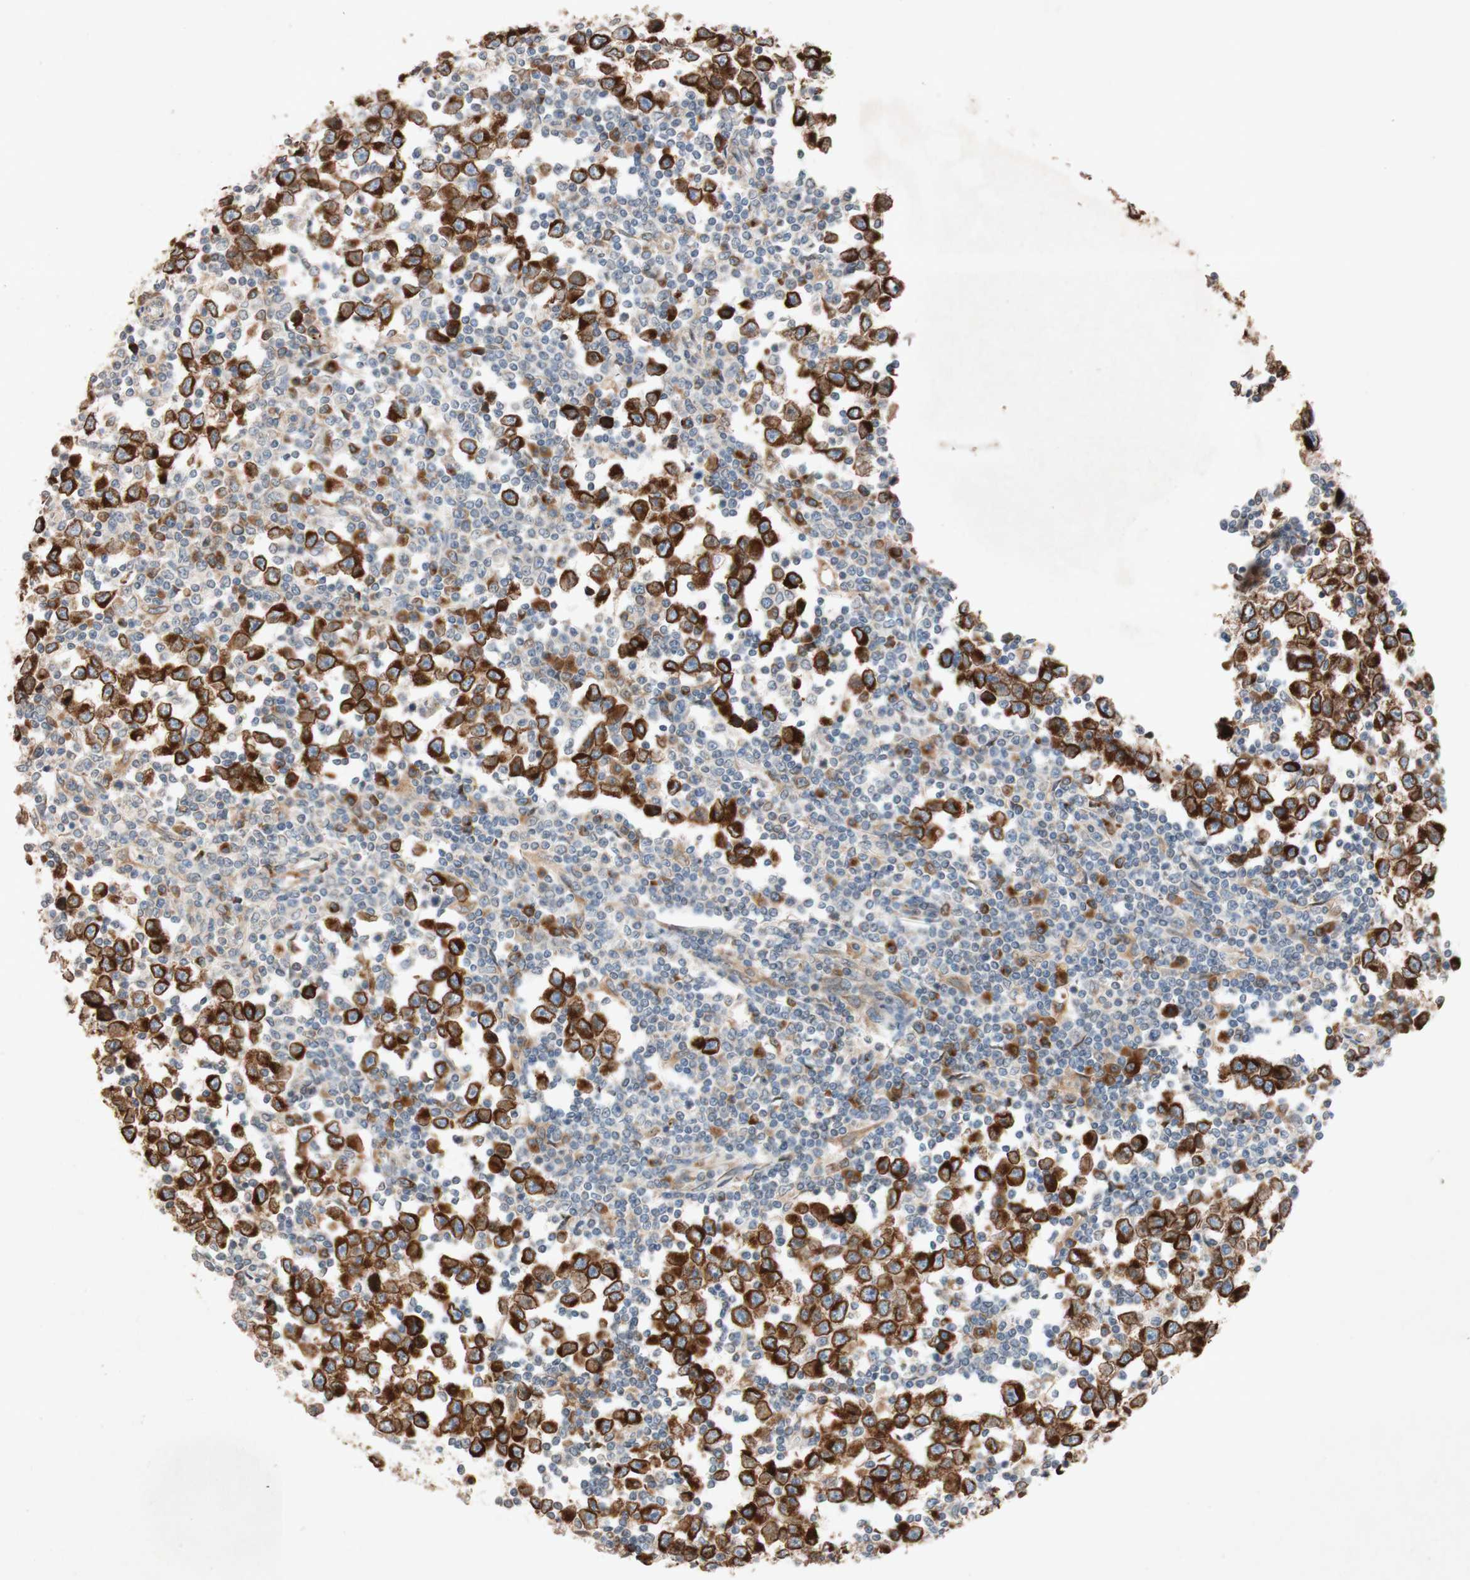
{"staining": {"intensity": "strong", "quantity": ">75%", "location": "none"}, "tissue": "testis cancer", "cell_type": "Tumor cells", "image_type": "cancer", "snomed": [{"axis": "morphology", "description": "Seminoma, NOS"}, {"axis": "topography", "description": "Testis"}], "caption": "Seminoma (testis) was stained to show a protein in brown. There is high levels of strong None positivity in about >75% of tumor cells.", "gene": "PTPRU", "patient": {"sex": "male", "age": 65}}